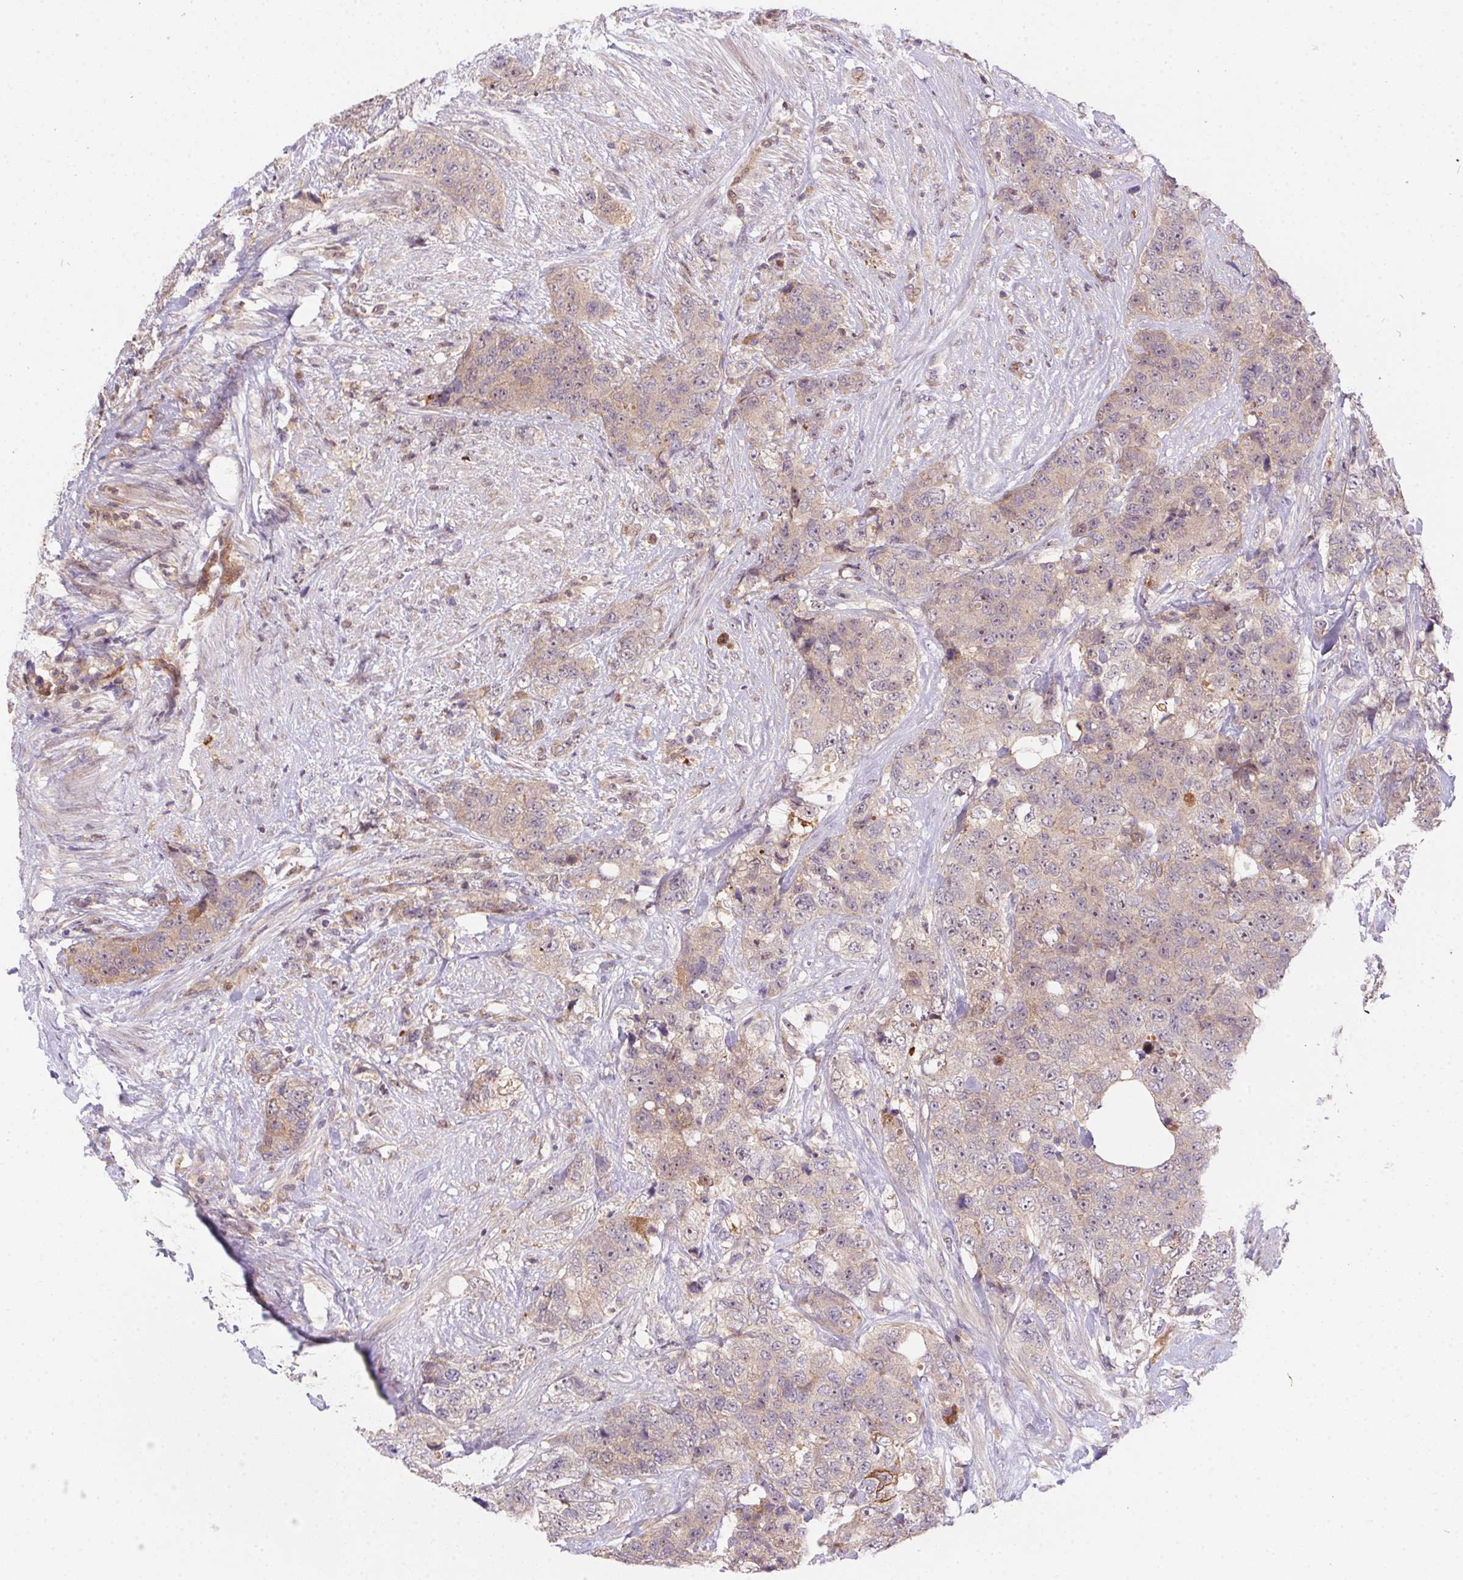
{"staining": {"intensity": "weak", "quantity": "<25%", "location": "cytoplasmic/membranous"}, "tissue": "urothelial cancer", "cell_type": "Tumor cells", "image_type": "cancer", "snomed": [{"axis": "morphology", "description": "Urothelial carcinoma, High grade"}, {"axis": "topography", "description": "Urinary bladder"}], "caption": "DAB immunohistochemical staining of human urothelial cancer exhibits no significant staining in tumor cells. The staining is performed using DAB brown chromogen with nuclei counter-stained in using hematoxylin.", "gene": "NUDT16", "patient": {"sex": "female", "age": 78}}